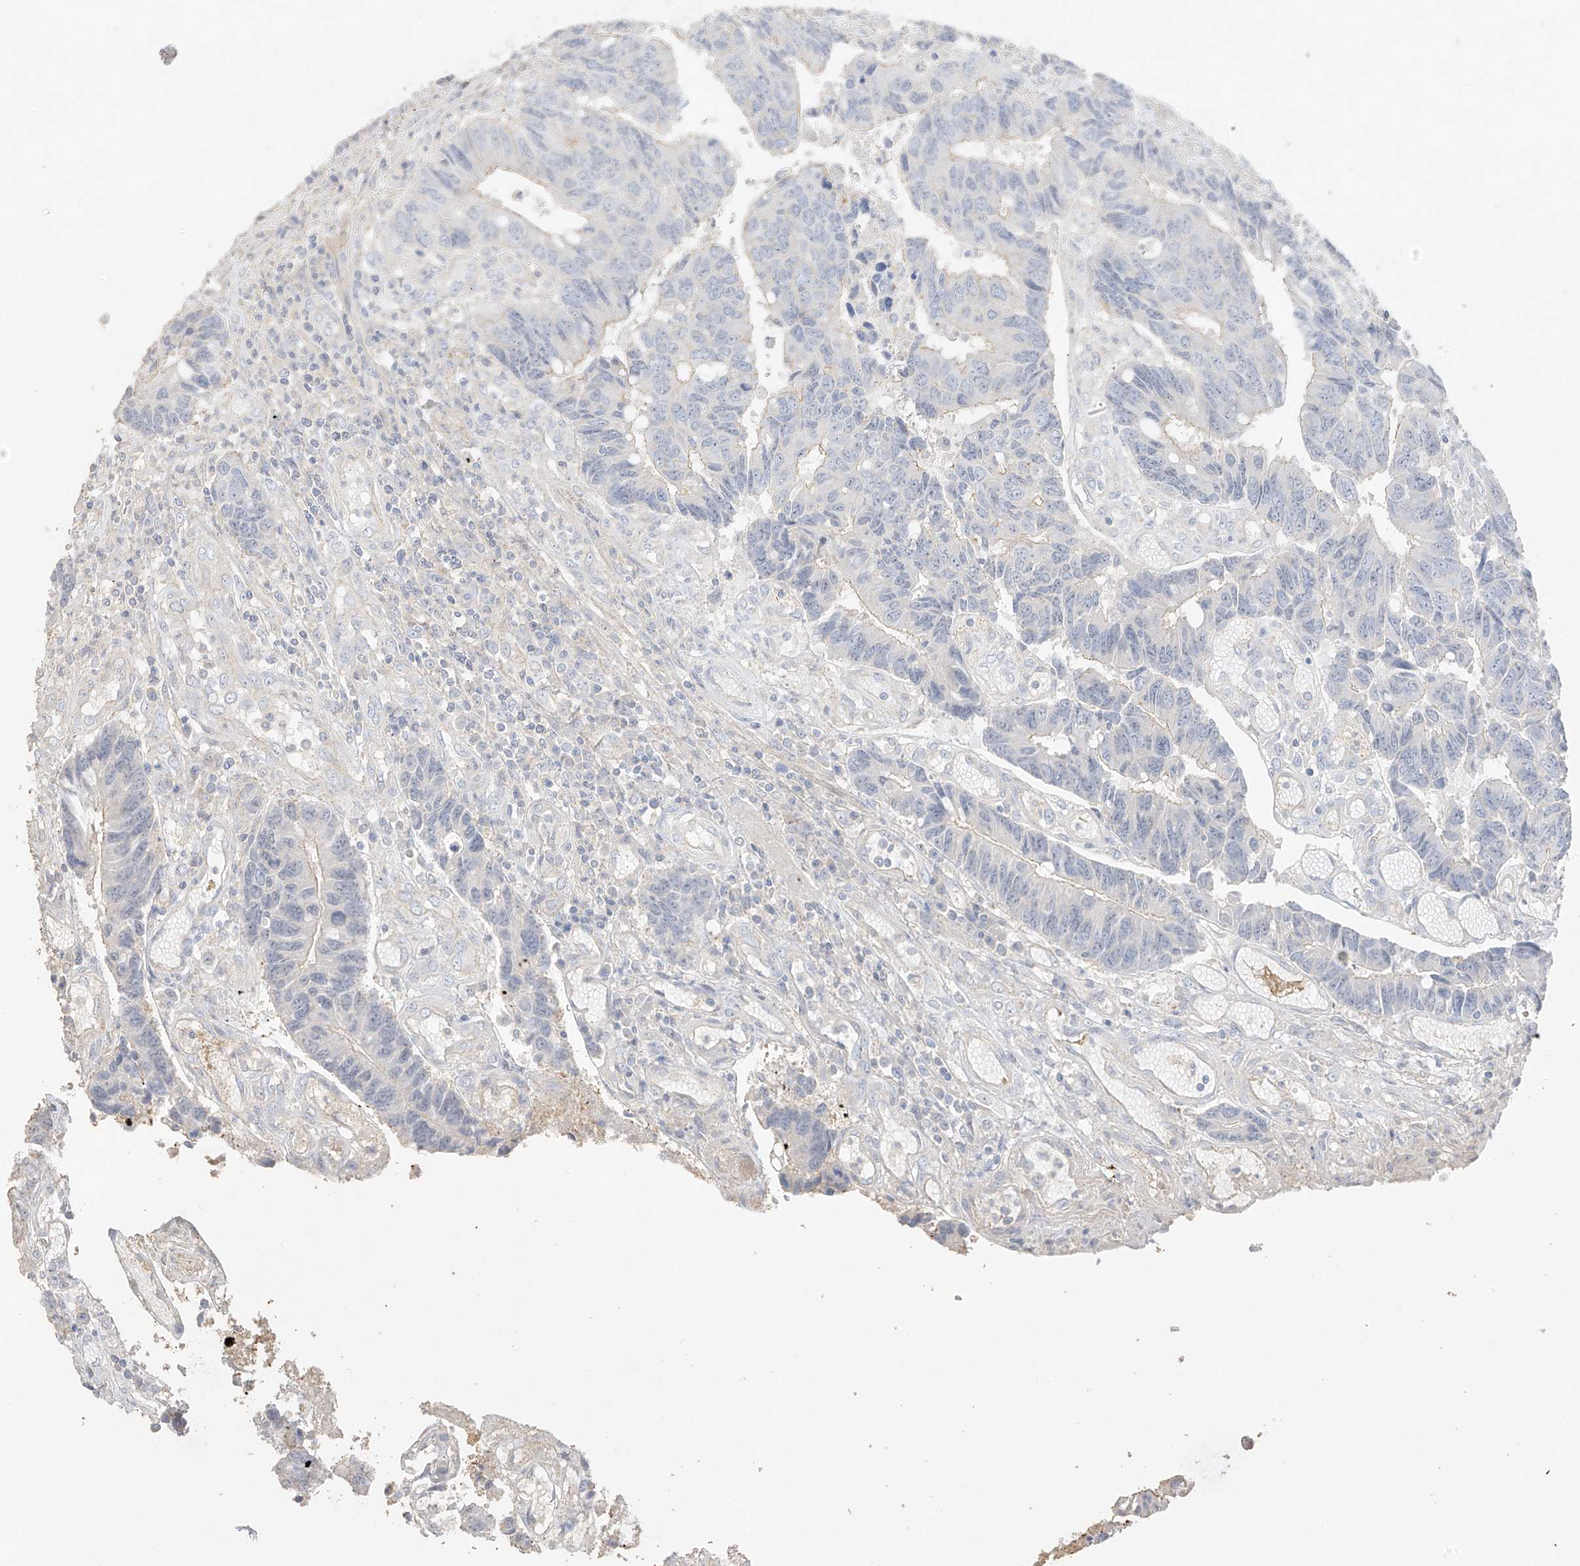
{"staining": {"intensity": "negative", "quantity": "none", "location": "none"}, "tissue": "colorectal cancer", "cell_type": "Tumor cells", "image_type": "cancer", "snomed": [{"axis": "morphology", "description": "Adenocarcinoma, NOS"}, {"axis": "topography", "description": "Rectum"}], "caption": "The micrograph shows no staining of tumor cells in colorectal cancer. (Stains: DAB immunohistochemistry (IHC) with hematoxylin counter stain, Microscopy: brightfield microscopy at high magnification).", "gene": "ZBTB41", "patient": {"sex": "male", "age": 84}}